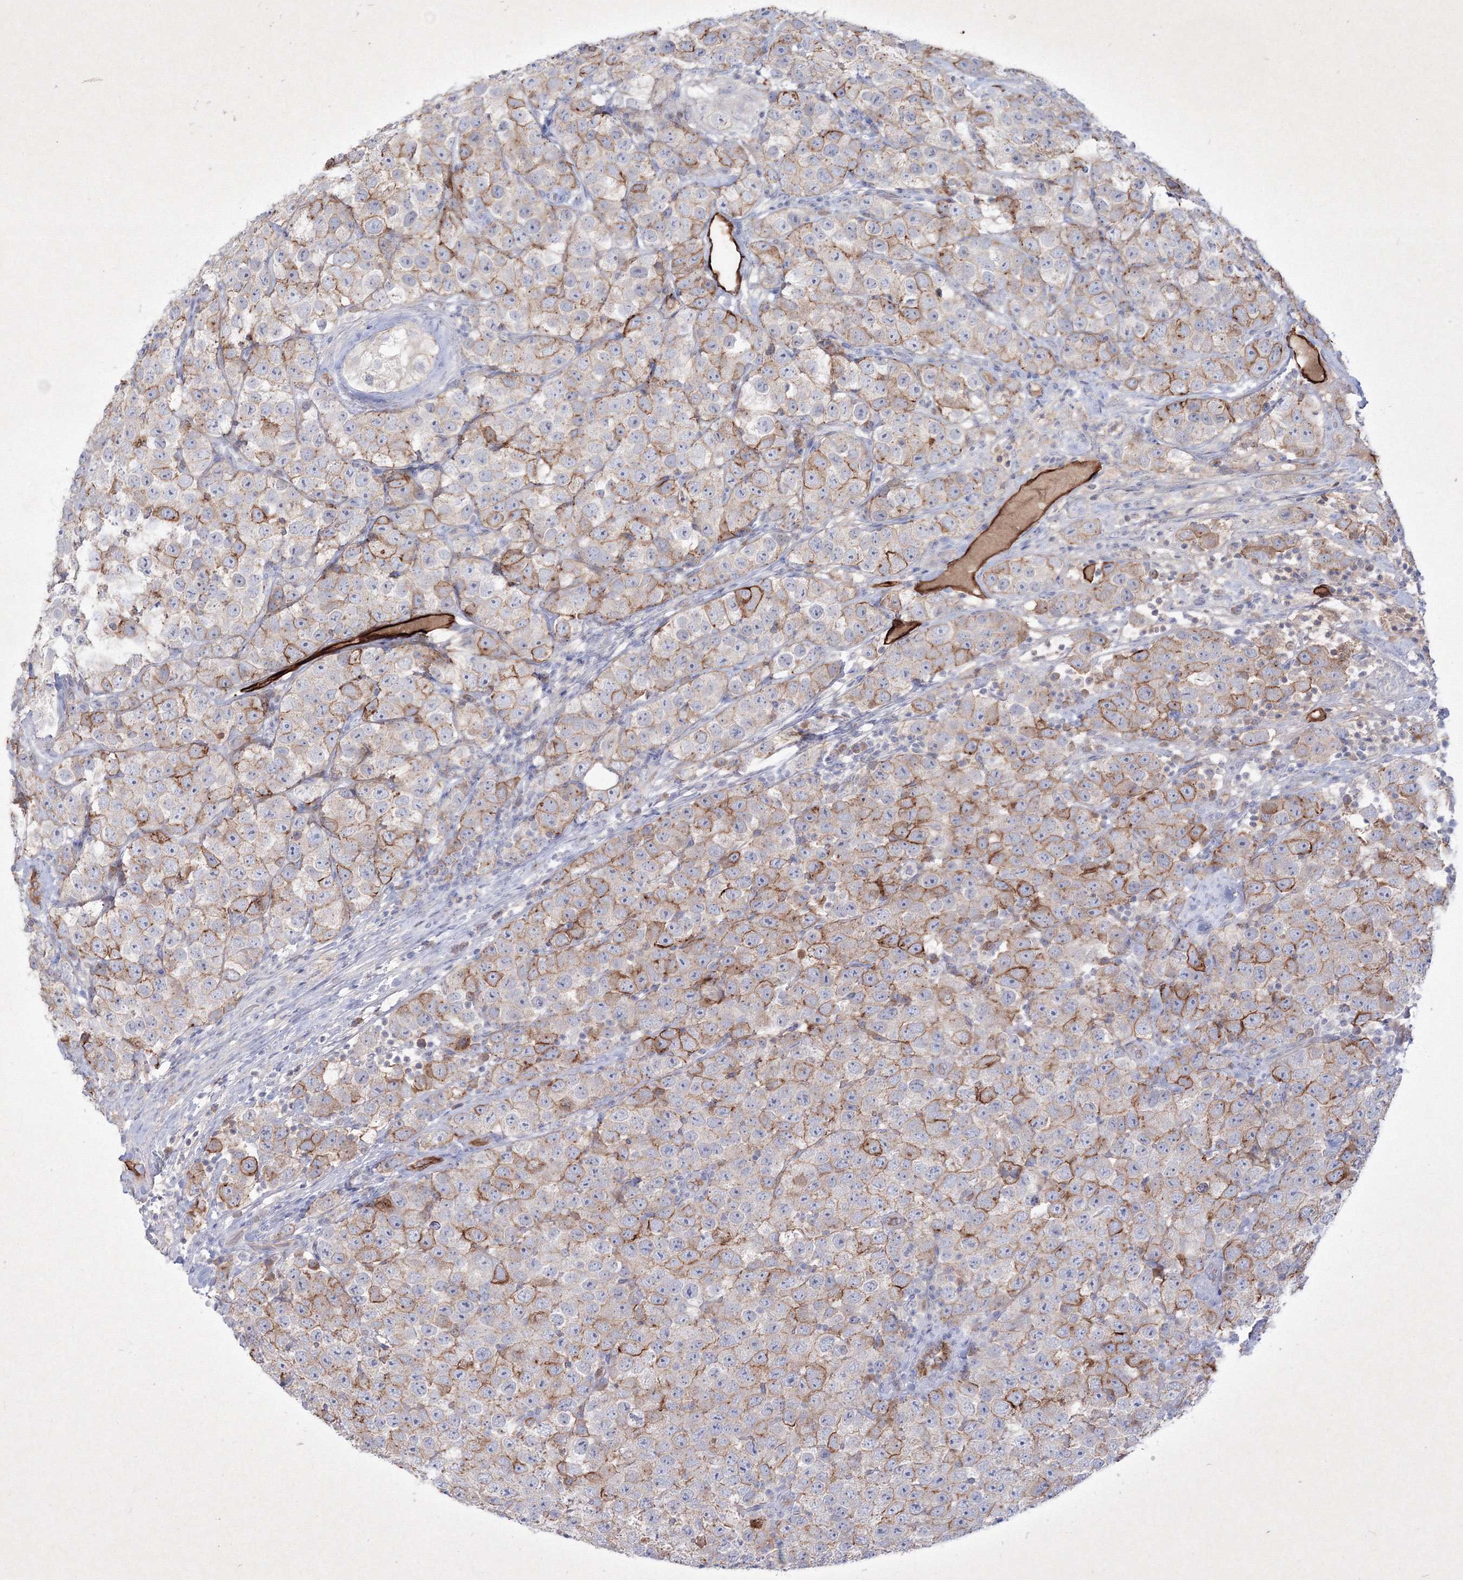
{"staining": {"intensity": "moderate", "quantity": "25%-75%", "location": "cytoplasmic/membranous"}, "tissue": "testis cancer", "cell_type": "Tumor cells", "image_type": "cancer", "snomed": [{"axis": "morphology", "description": "Seminoma, NOS"}, {"axis": "topography", "description": "Testis"}], "caption": "This is a histology image of immunohistochemistry staining of seminoma (testis), which shows moderate staining in the cytoplasmic/membranous of tumor cells.", "gene": "TMEM139", "patient": {"sex": "male", "age": 28}}